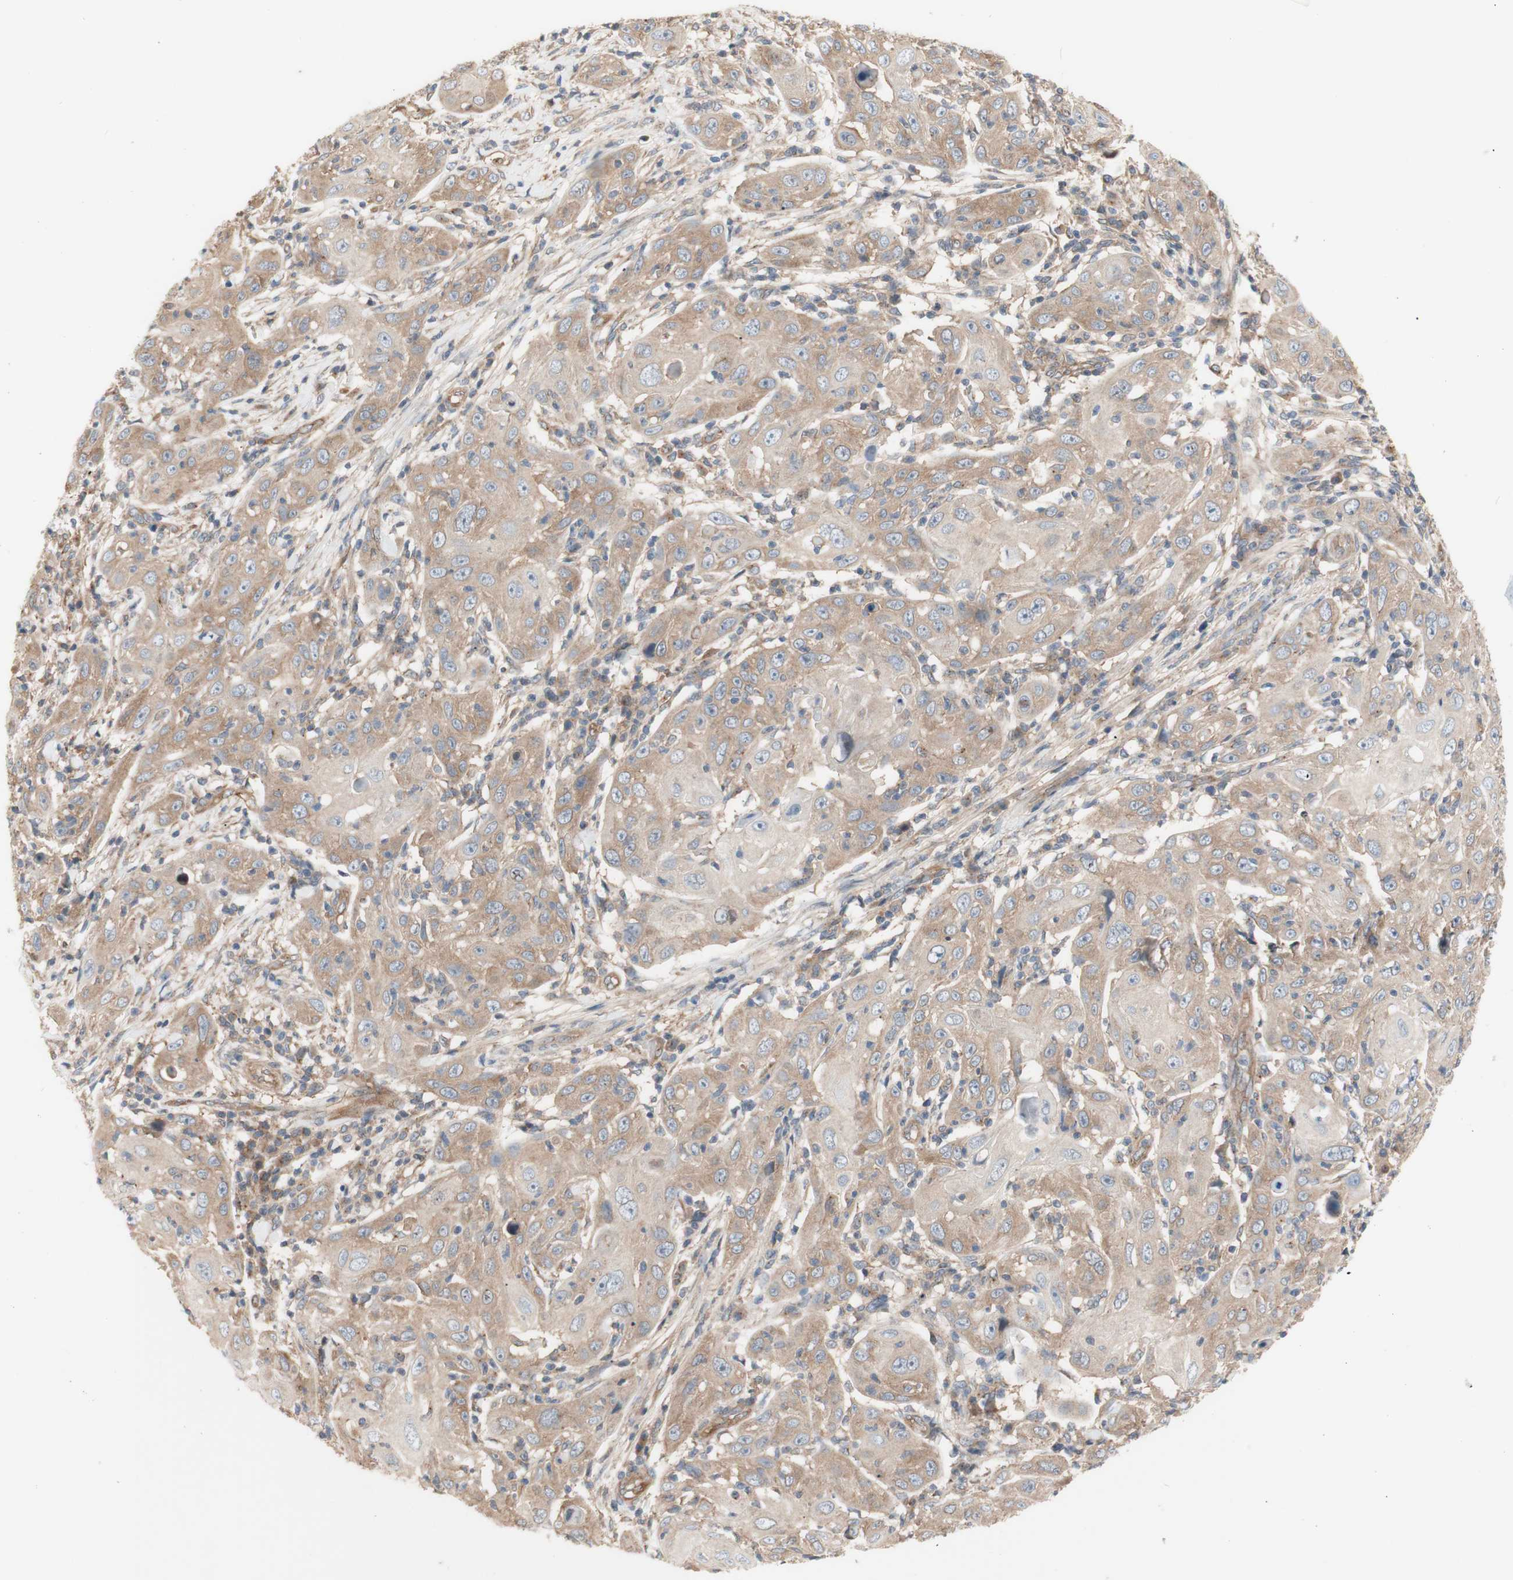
{"staining": {"intensity": "weak", "quantity": ">75%", "location": "cytoplasmic/membranous"}, "tissue": "skin cancer", "cell_type": "Tumor cells", "image_type": "cancer", "snomed": [{"axis": "morphology", "description": "Squamous cell carcinoma, NOS"}, {"axis": "topography", "description": "Skin"}], "caption": "This micrograph shows skin squamous cell carcinoma stained with IHC to label a protein in brown. The cytoplasmic/membranous of tumor cells show weak positivity for the protein. Nuclei are counter-stained blue.", "gene": "DYNLRB1", "patient": {"sex": "female", "age": 88}}